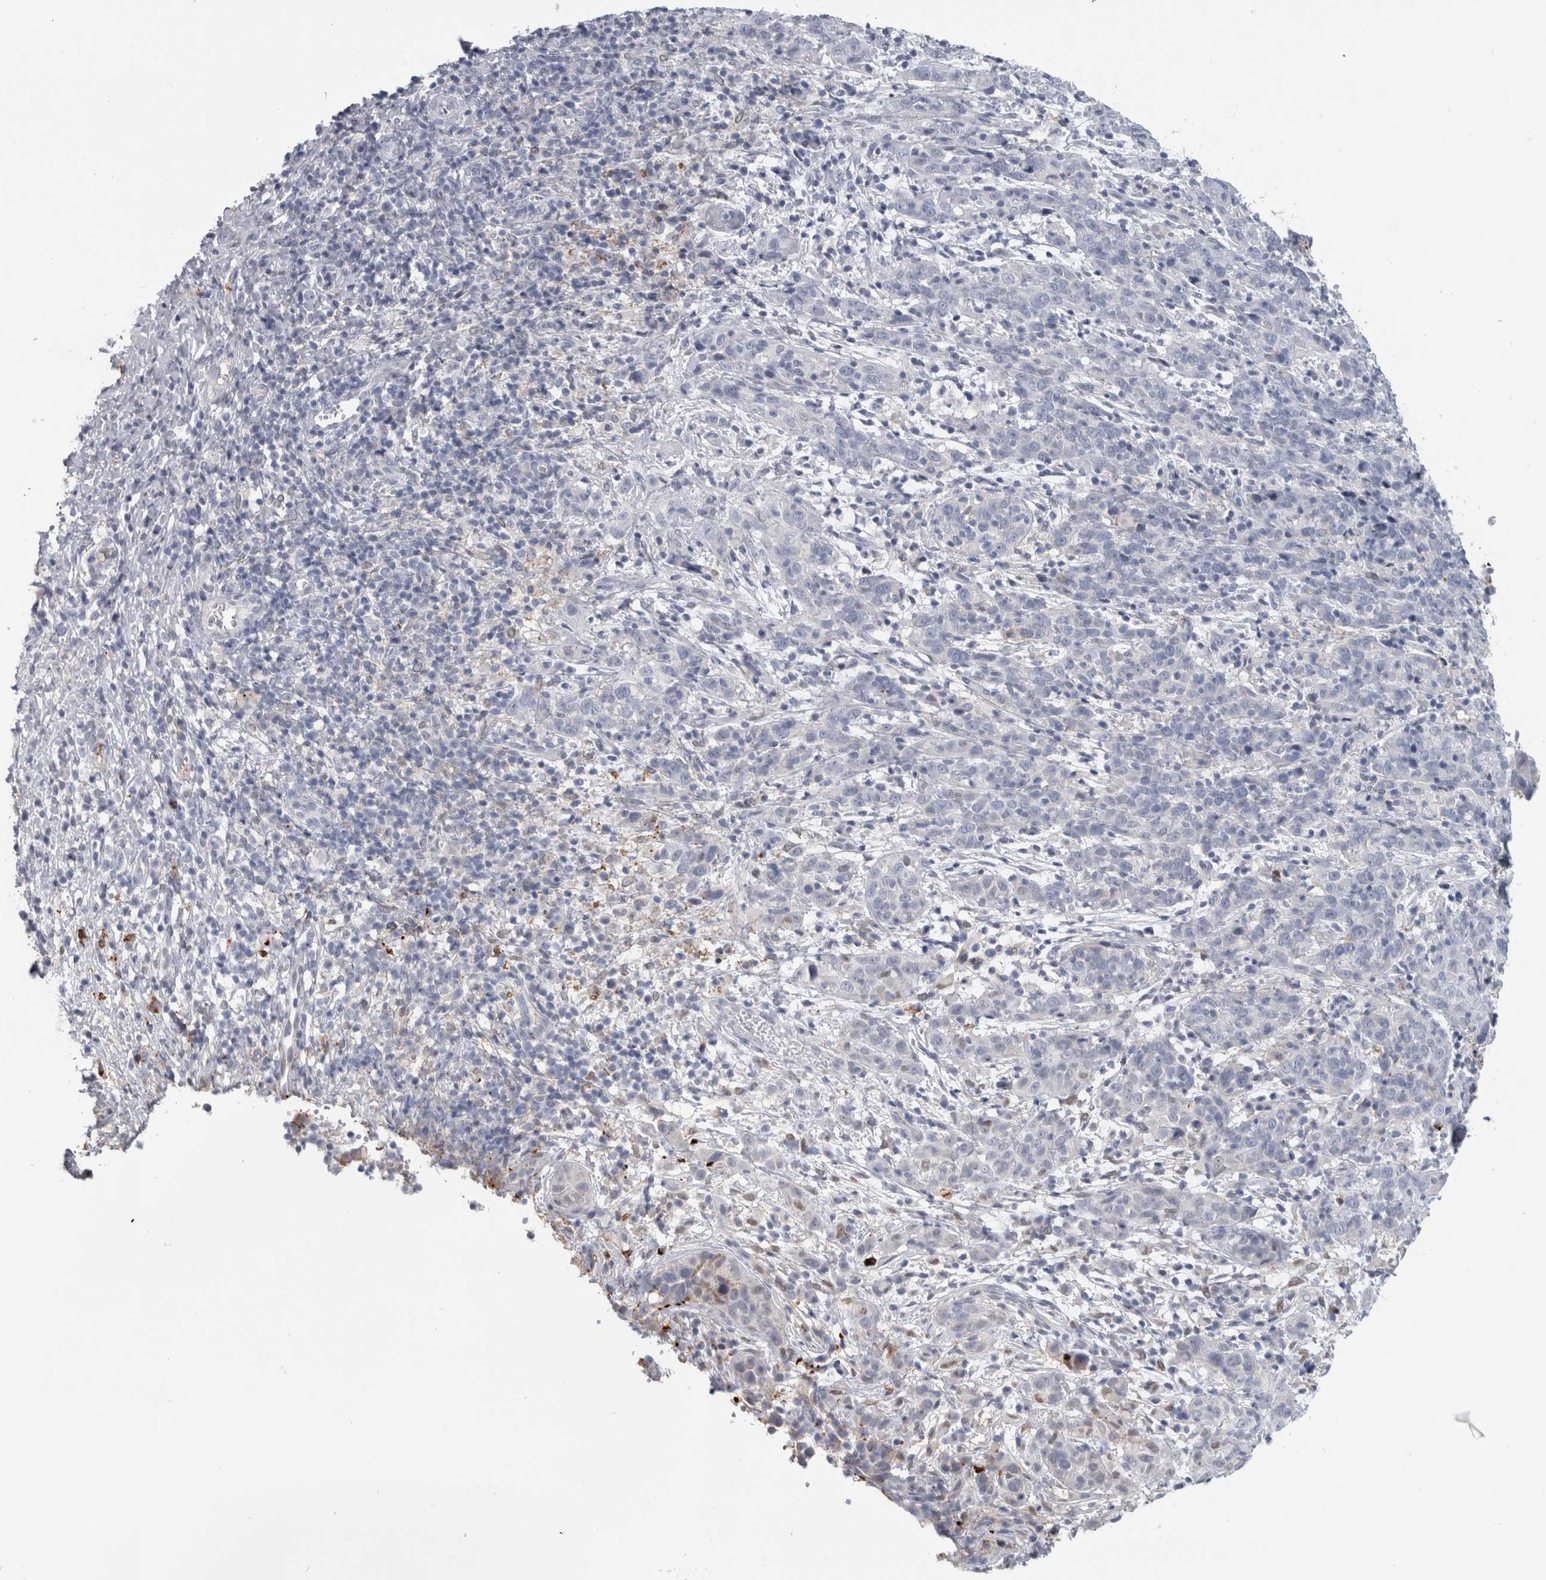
{"staining": {"intensity": "negative", "quantity": "none", "location": "none"}, "tissue": "cervical cancer", "cell_type": "Tumor cells", "image_type": "cancer", "snomed": [{"axis": "morphology", "description": "Squamous cell carcinoma, NOS"}, {"axis": "topography", "description": "Cervix"}], "caption": "DAB immunohistochemical staining of cervical squamous cell carcinoma exhibits no significant positivity in tumor cells. (DAB (3,3'-diaminobenzidine) IHC with hematoxylin counter stain).", "gene": "DNAJC24", "patient": {"sex": "female", "age": 46}}